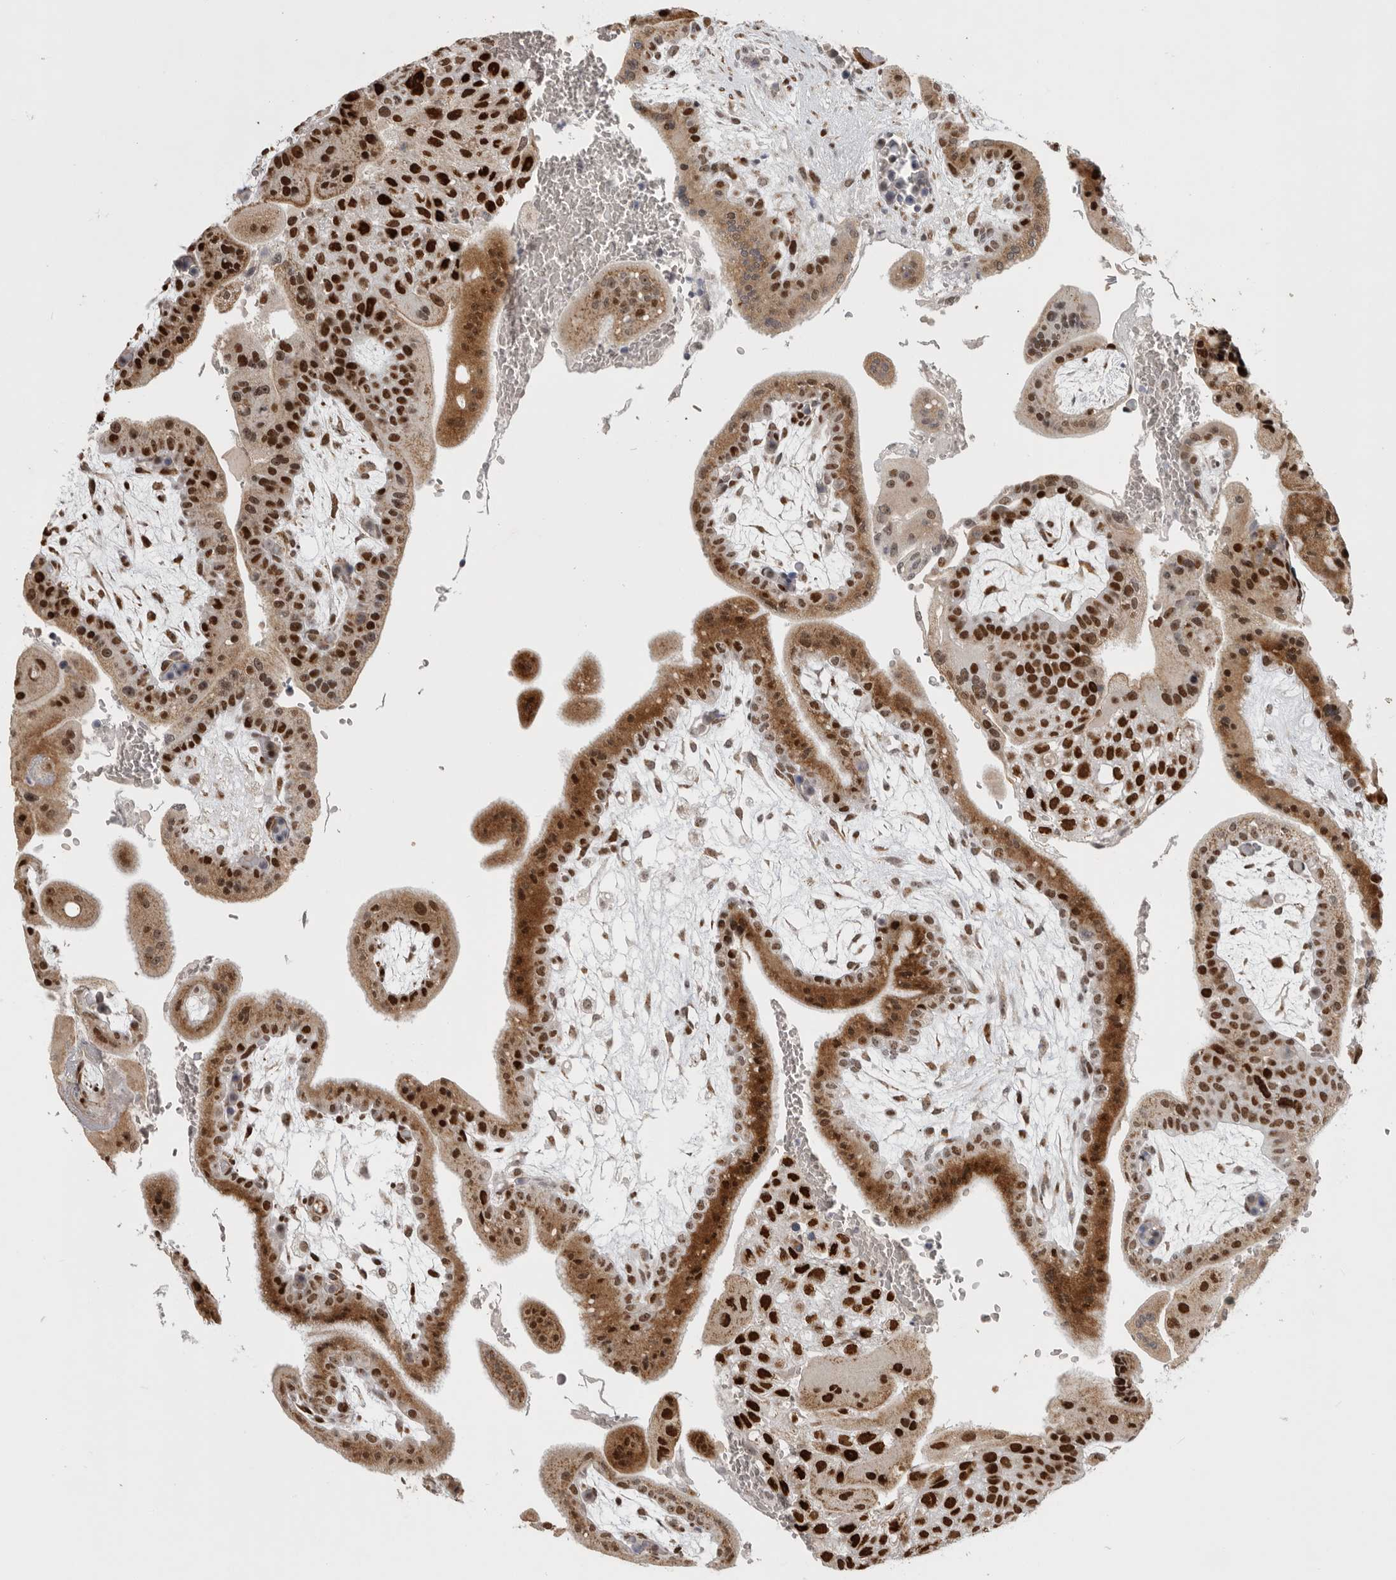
{"staining": {"intensity": "strong", "quantity": "25%-75%", "location": "cytoplasmic/membranous,nuclear"}, "tissue": "placenta", "cell_type": "Decidual cells", "image_type": "normal", "snomed": [{"axis": "morphology", "description": "Normal tissue, NOS"}, {"axis": "topography", "description": "Placenta"}], "caption": "Normal placenta was stained to show a protein in brown. There is high levels of strong cytoplasmic/membranous,nuclear staining in approximately 25%-75% of decidual cells. (Brightfield microscopy of DAB IHC at high magnification).", "gene": "PCMTD1", "patient": {"sex": "female", "age": 35}}